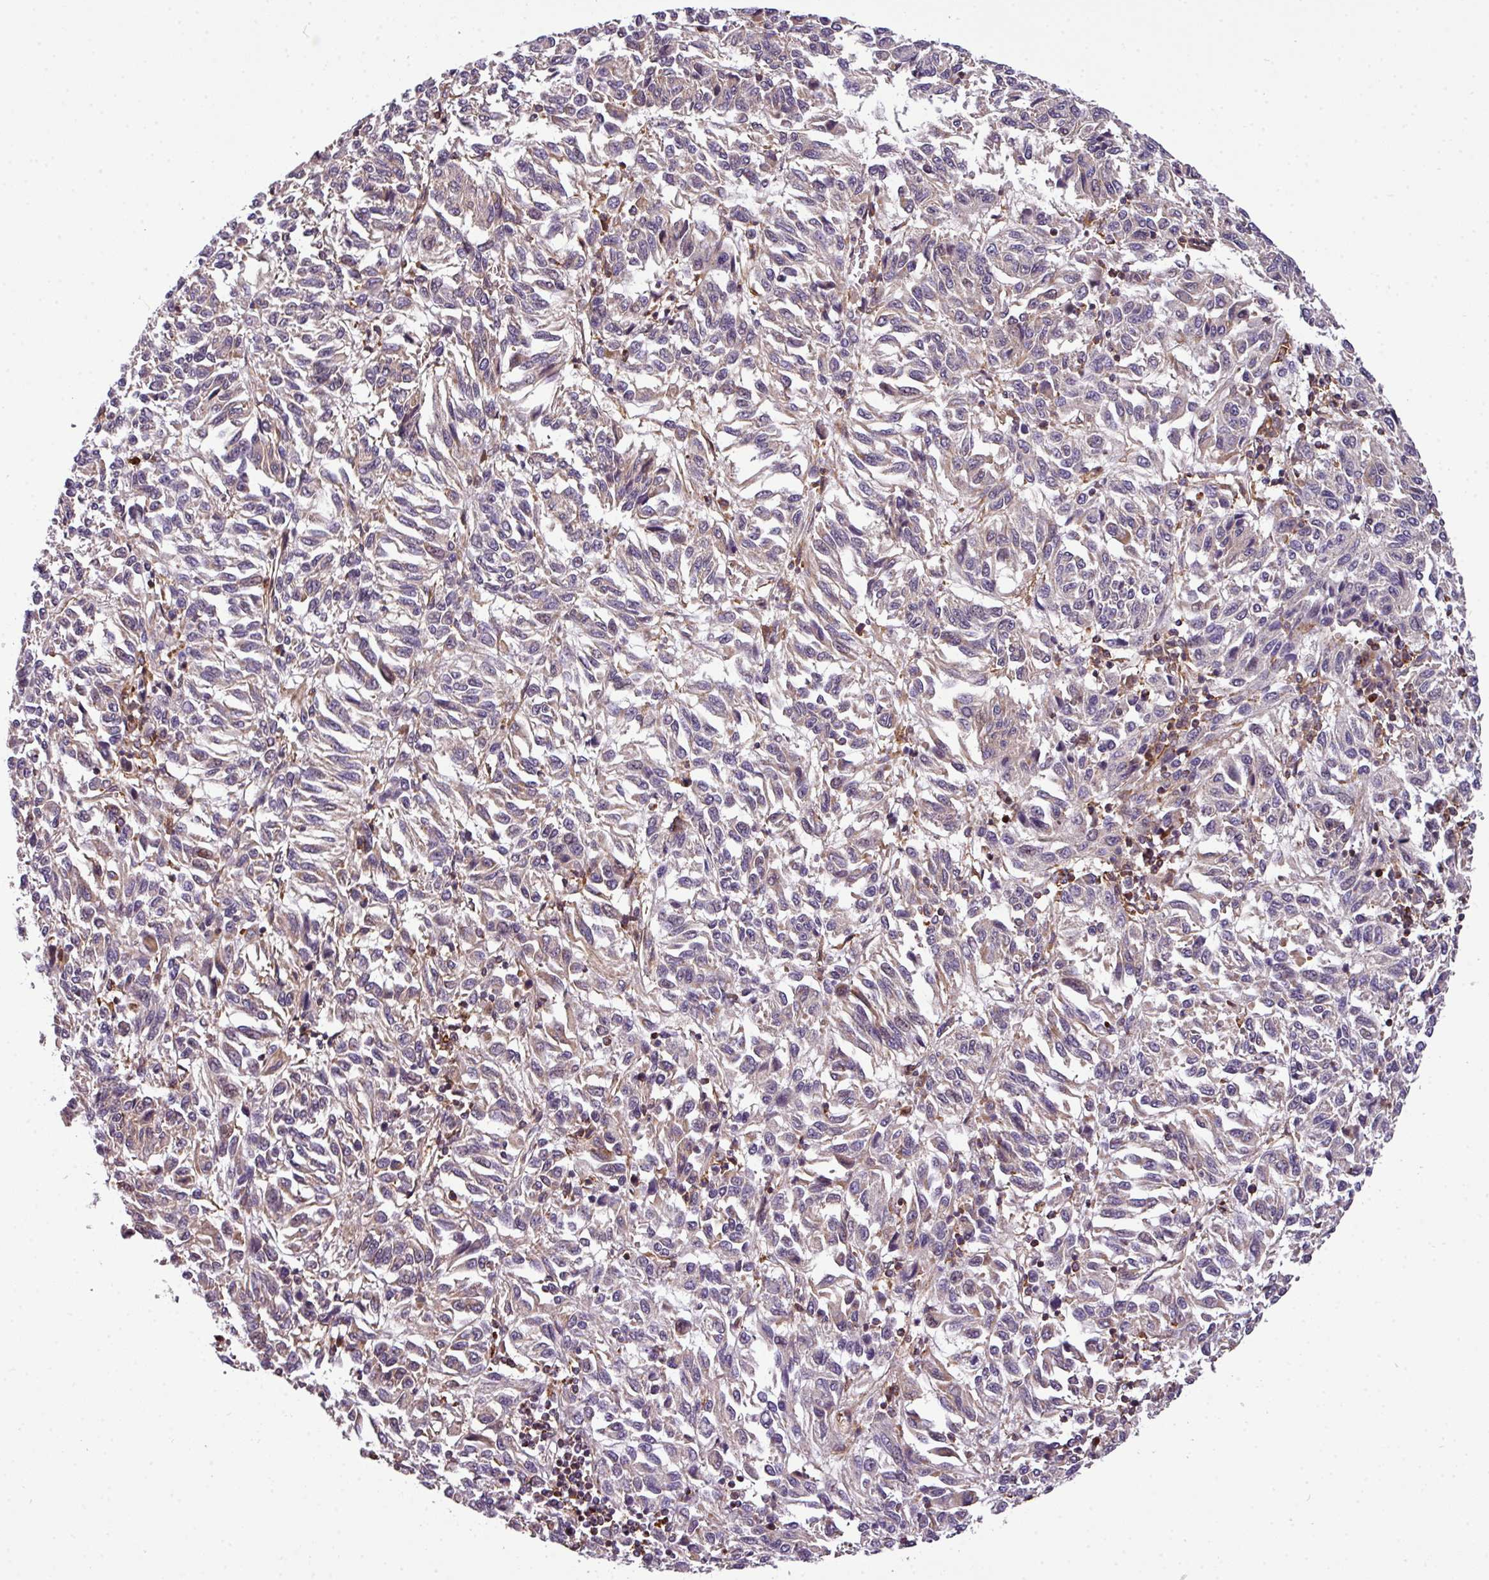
{"staining": {"intensity": "negative", "quantity": "none", "location": "none"}, "tissue": "melanoma", "cell_type": "Tumor cells", "image_type": "cancer", "snomed": [{"axis": "morphology", "description": "Malignant melanoma, Metastatic site"}, {"axis": "topography", "description": "Lung"}], "caption": "DAB (3,3'-diaminobenzidine) immunohistochemical staining of human melanoma displays no significant staining in tumor cells.", "gene": "CASS4", "patient": {"sex": "male", "age": 64}}